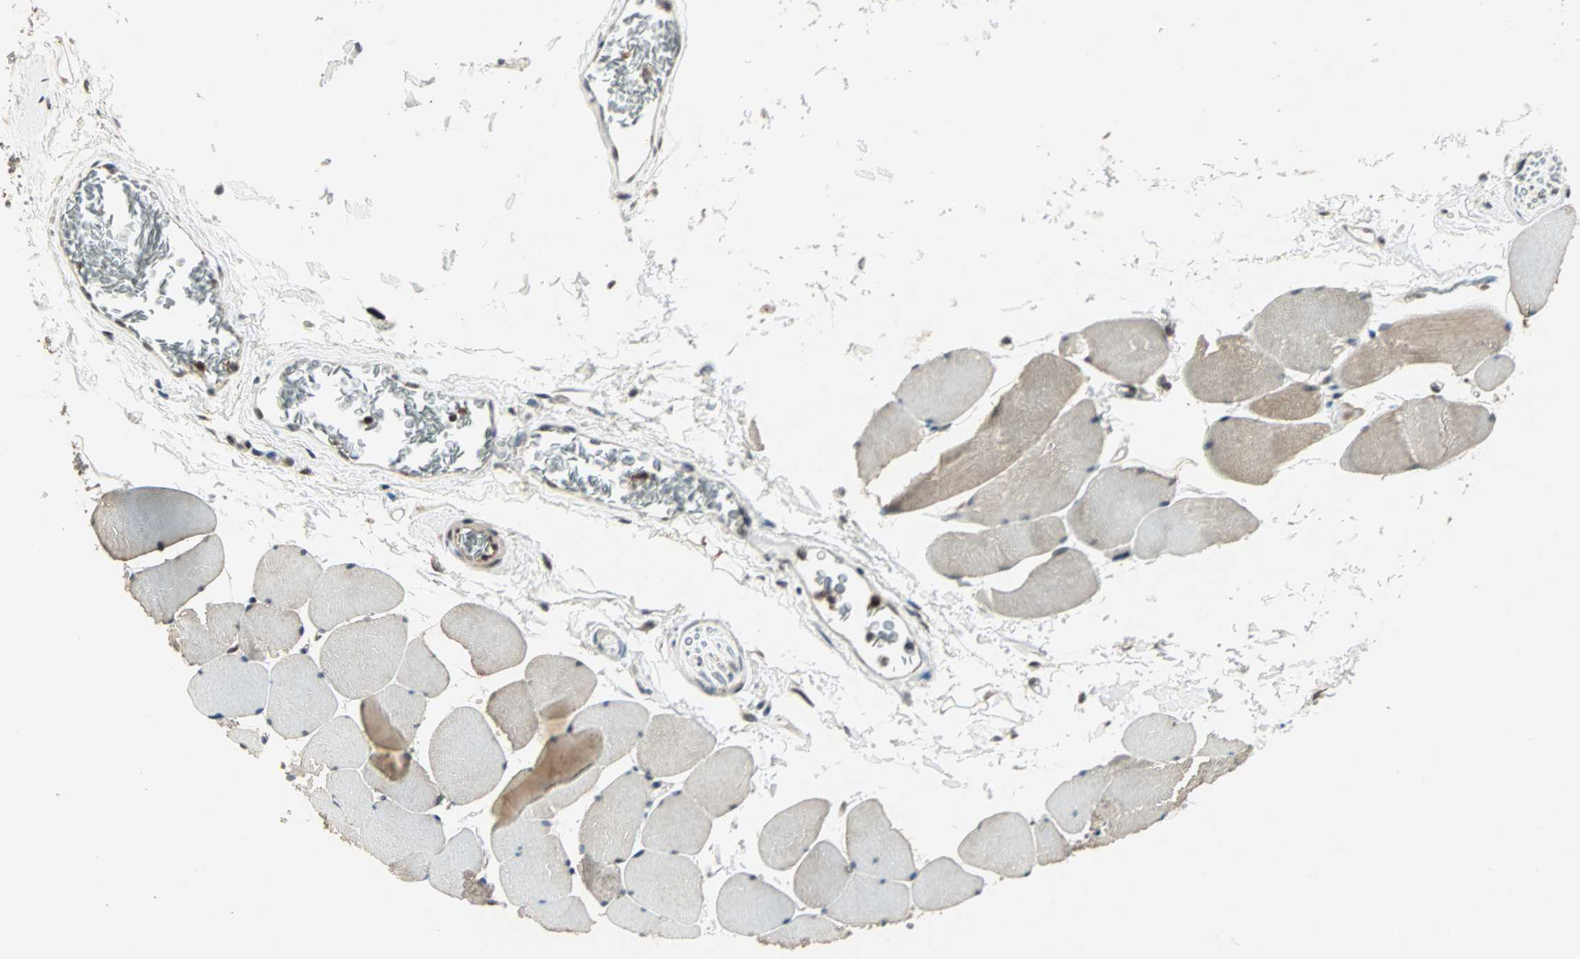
{"staining": {"intensity": "moderate", "quantity": "25%-75%", "location": "cytoplasmic/membranous,nuclear"}, "tissue": "skeletal muscle", "cell_type": "Myocytes", "image_type": "normal", "snomed": [{"axis": "morphology", "description": "Normal tissue, NOS"}, {"axis": "topography", "description": "Skeletal muscle"}], "caption": "This histopathology image displays immunohistochemistry (IHC) staining of normal skeletal muscle, with medium moderate cytoplasmic/membranous,nuclear staining in approximately 25%-75% of myocytes.", "gene": "ZNF701", "patient": {"sex": "male", "age": 62}}